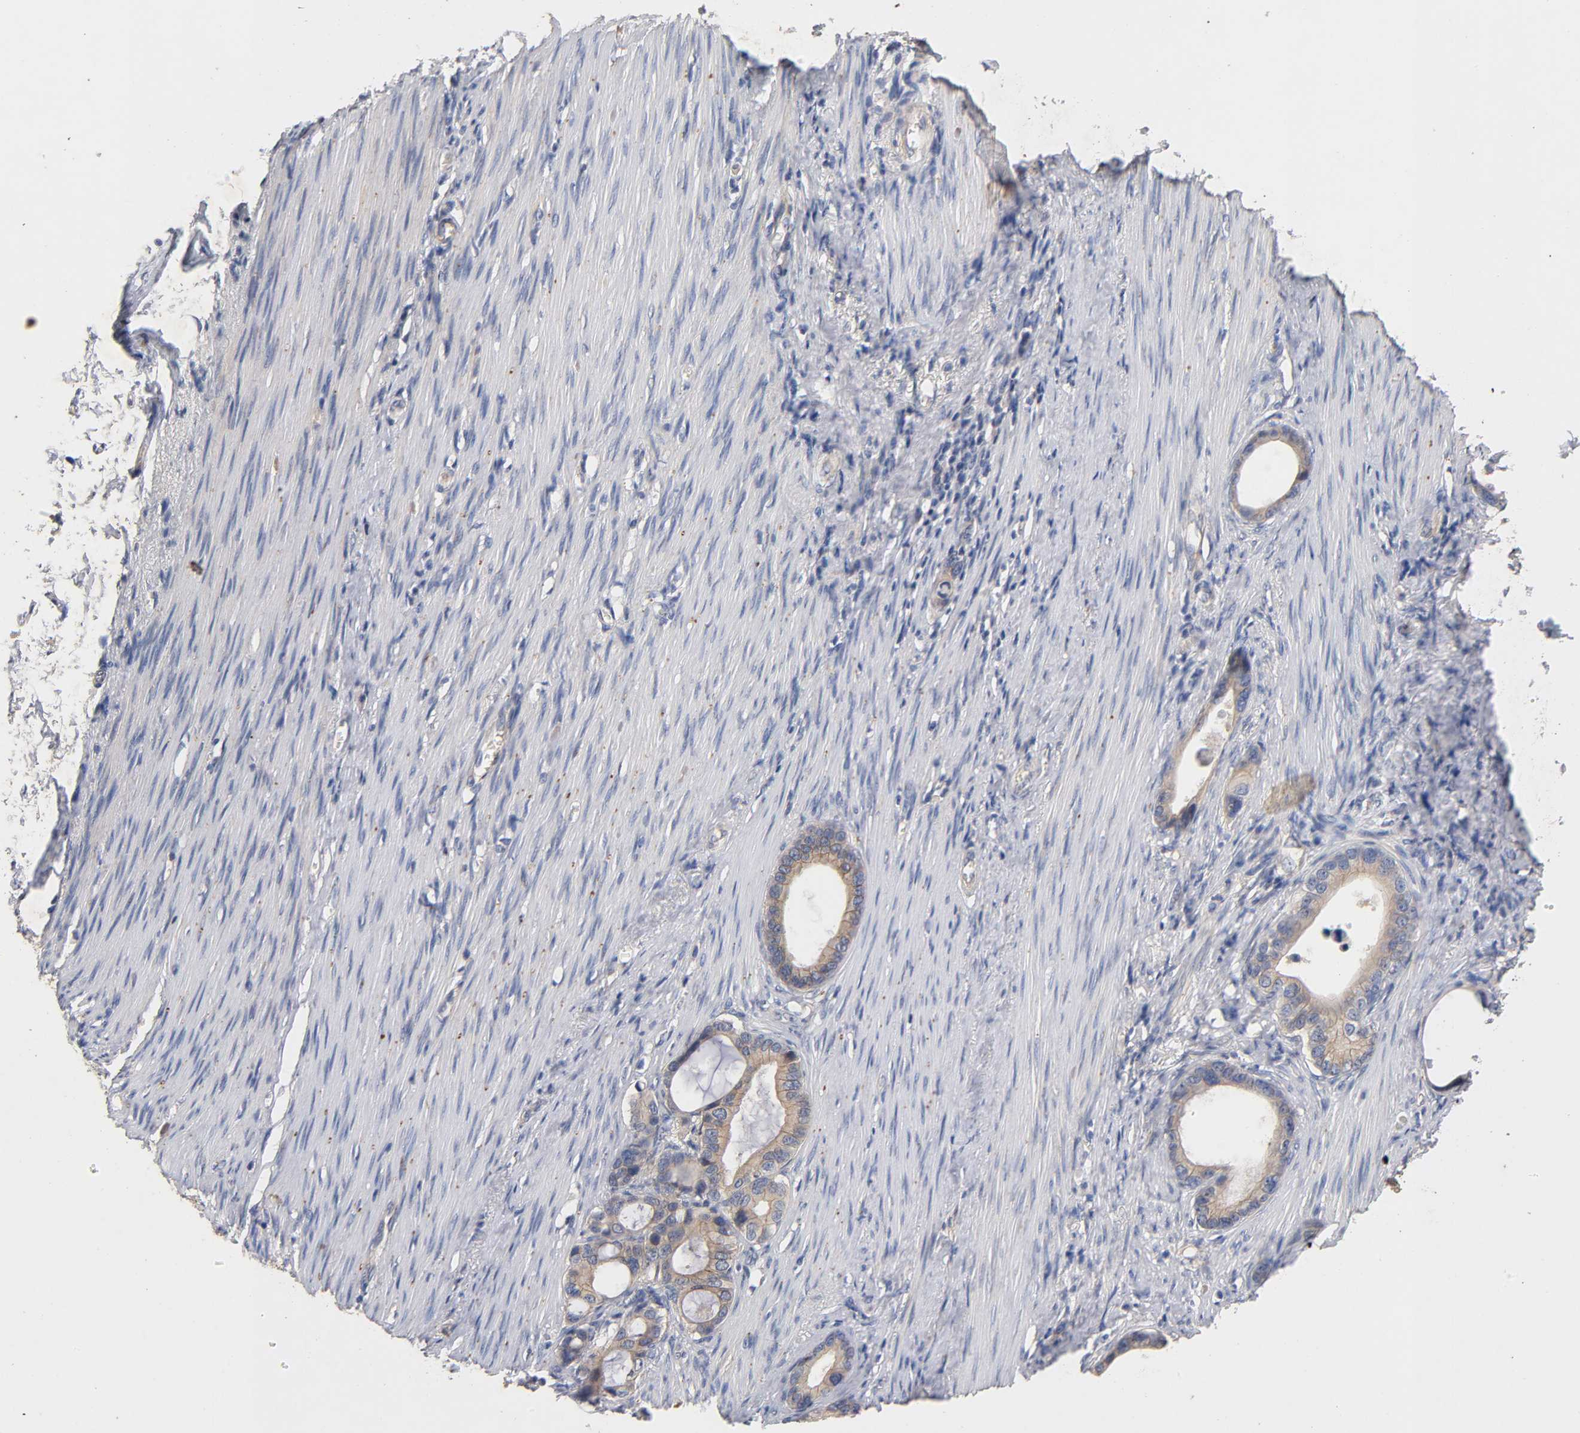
{"staining": {"intensity": "moderate", "quantity": ">75%", "location": "cytoplasmic/membranous"}, "tissue": "stomach cancer", "cell_type": "Tumor cells", "image_type": "cancer", "snomed": [{"axis": "morphology", "description": "Adenocarcinoma, NOS"}, {"axis": "topography", "description": "Stomach"}], "caption": "A medium amount of moderate cytoplasmic/membranous staining is present in approximately >75% of tumor cells in stomach cancer (adenocarcinoma) tissue. (DAB (3,3'-diaminobenzidine) = brown stain, brightfield microscopy at high magnification).", "gene": "PDZD11", "patient": {"sex": "female", "age": 75}}